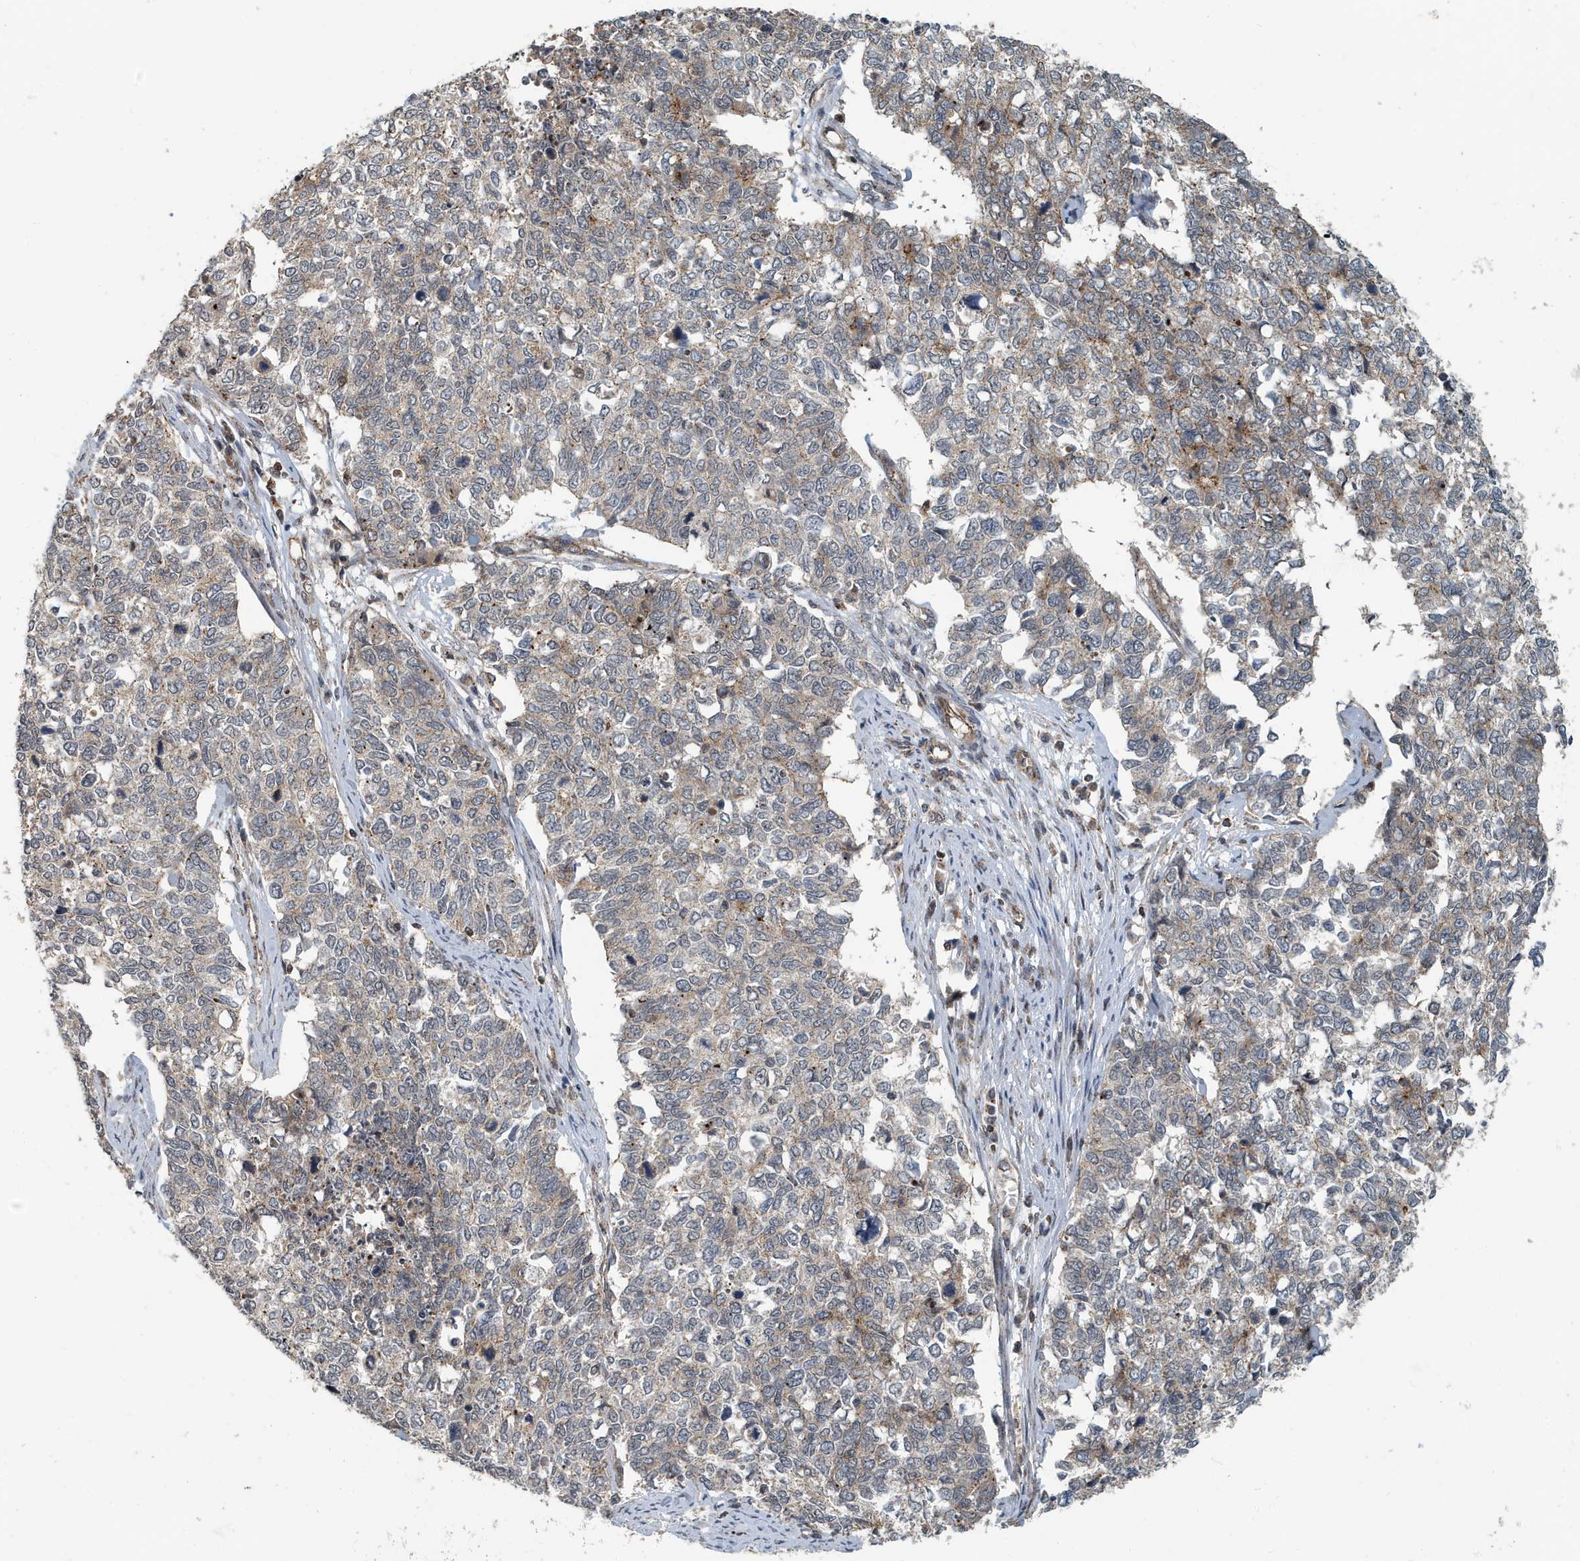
{"staining": {"intensity": "weak", "quantity": "25%-75%", "location": "cytoplasmic/membranous"}, "tissue": "cervical cancer", "cell_type": "Tumor cells", "image_type": "cancer", "snomed": [{"axis": "morphology", "description": "Squamous cell carcinoma, NOS"}, {"axis": "topography", "description": "Cervix"}], "caption": "Protein expression analysis of squamous cell carcinoma (cervical) demonstrates weak cytoplasmic/membranous staining in about 25%-75% of tumor cells. Nuclei are stained in blue.", "gene": "KIF15", "patient": {"sex": "female", "age": 63}}